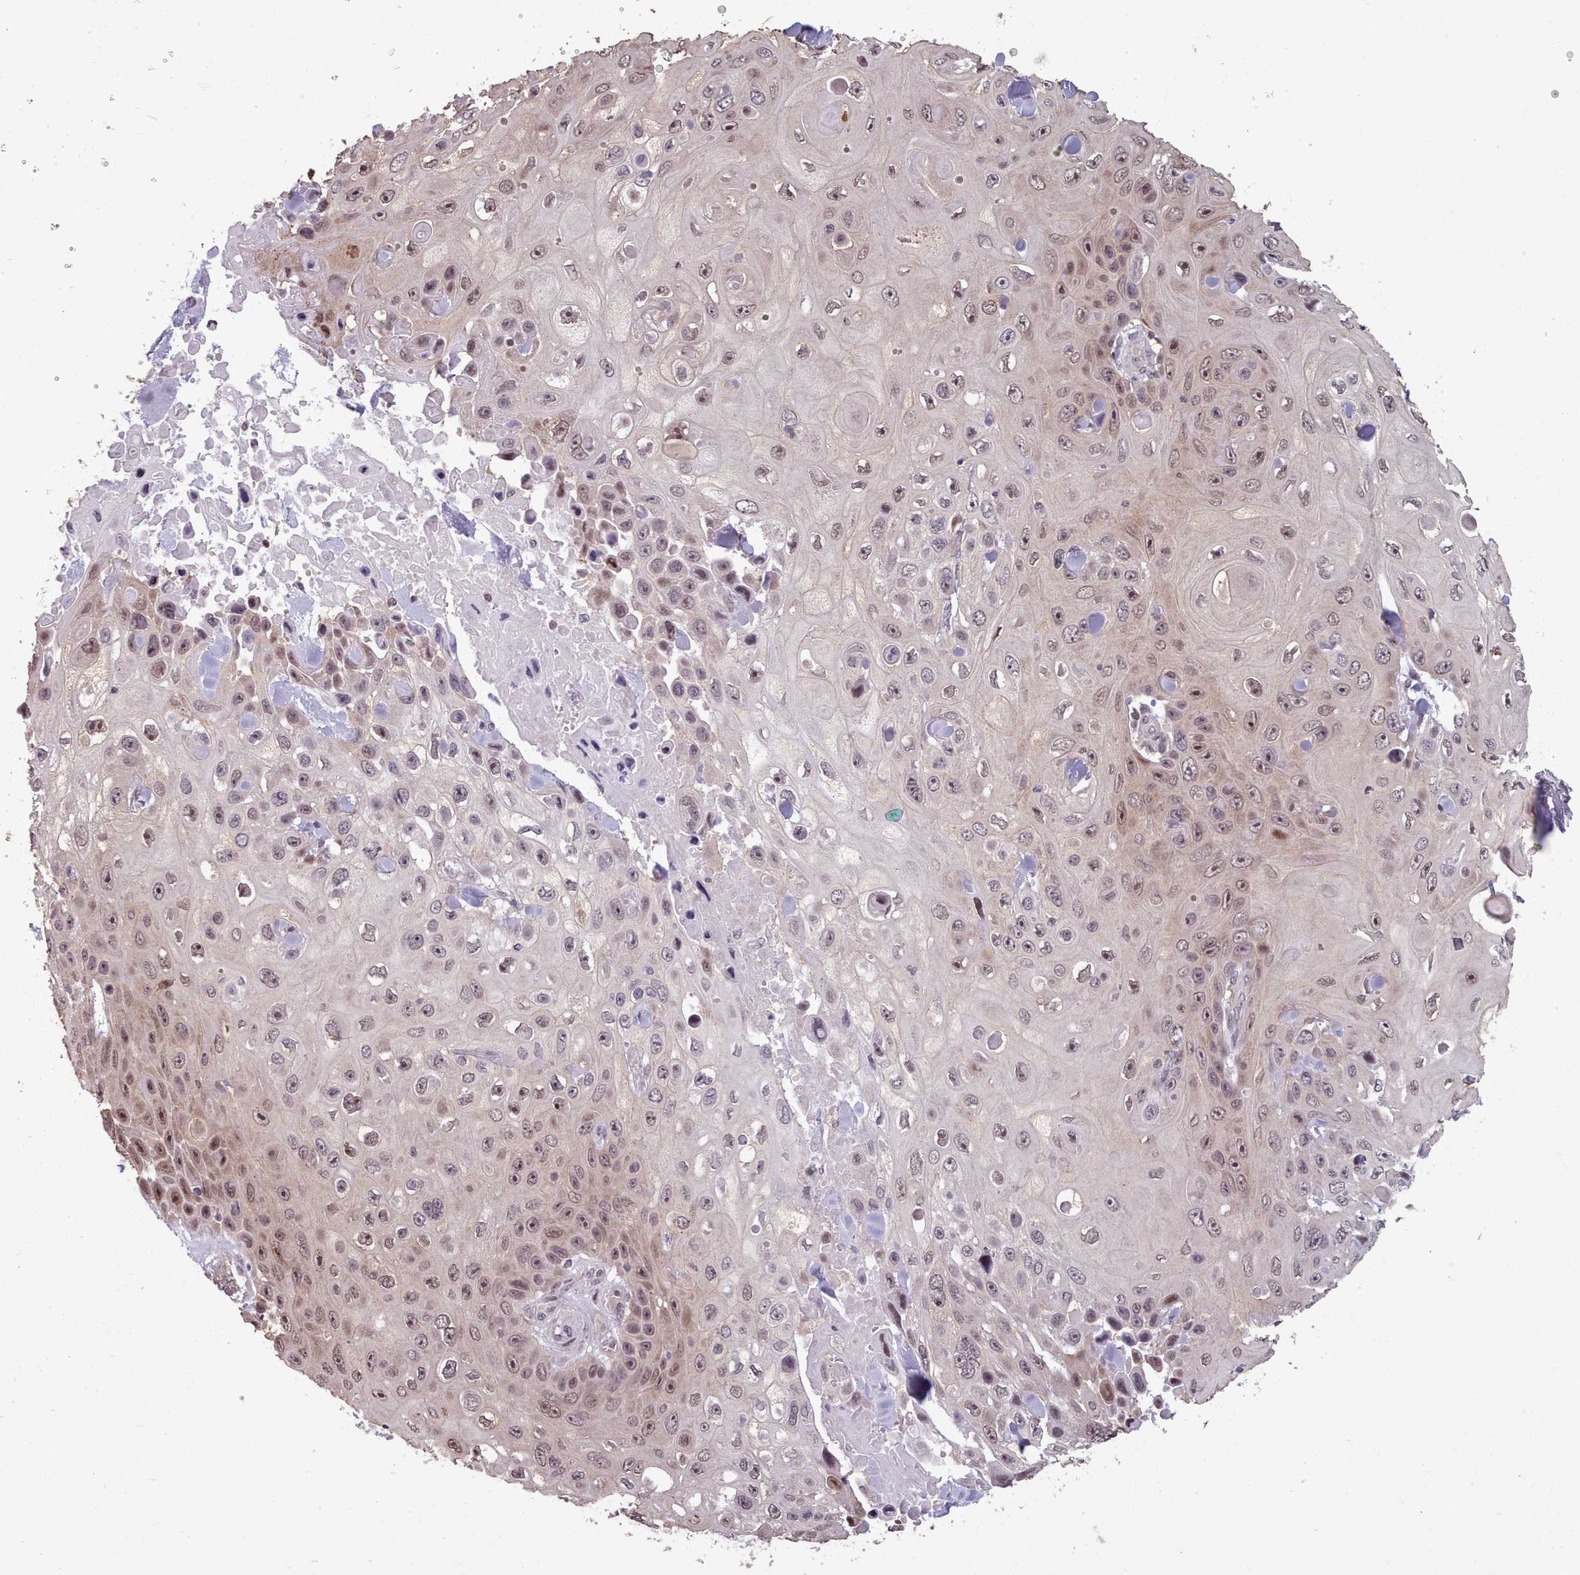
{"staining": {"intensity": "moderate", "quantity": ">75%", "location": "nuclear"}, "tissue": "skin cancer", "cell_type": "Tumor cells", "image_type": "cancer", "snomed": [{"axis": "morphology", "description": "Squamous cell carcinoma, NOS"}, {"axis": "topography", "description": "Skin"}], "caption": "Immunohistochemical staining of skin cancer reveals medium levels of moderate nuclear protein staining in about >75% of tumor cells.", "gene": "ENSA", "patient": {"sex": "male", "age": 82}}